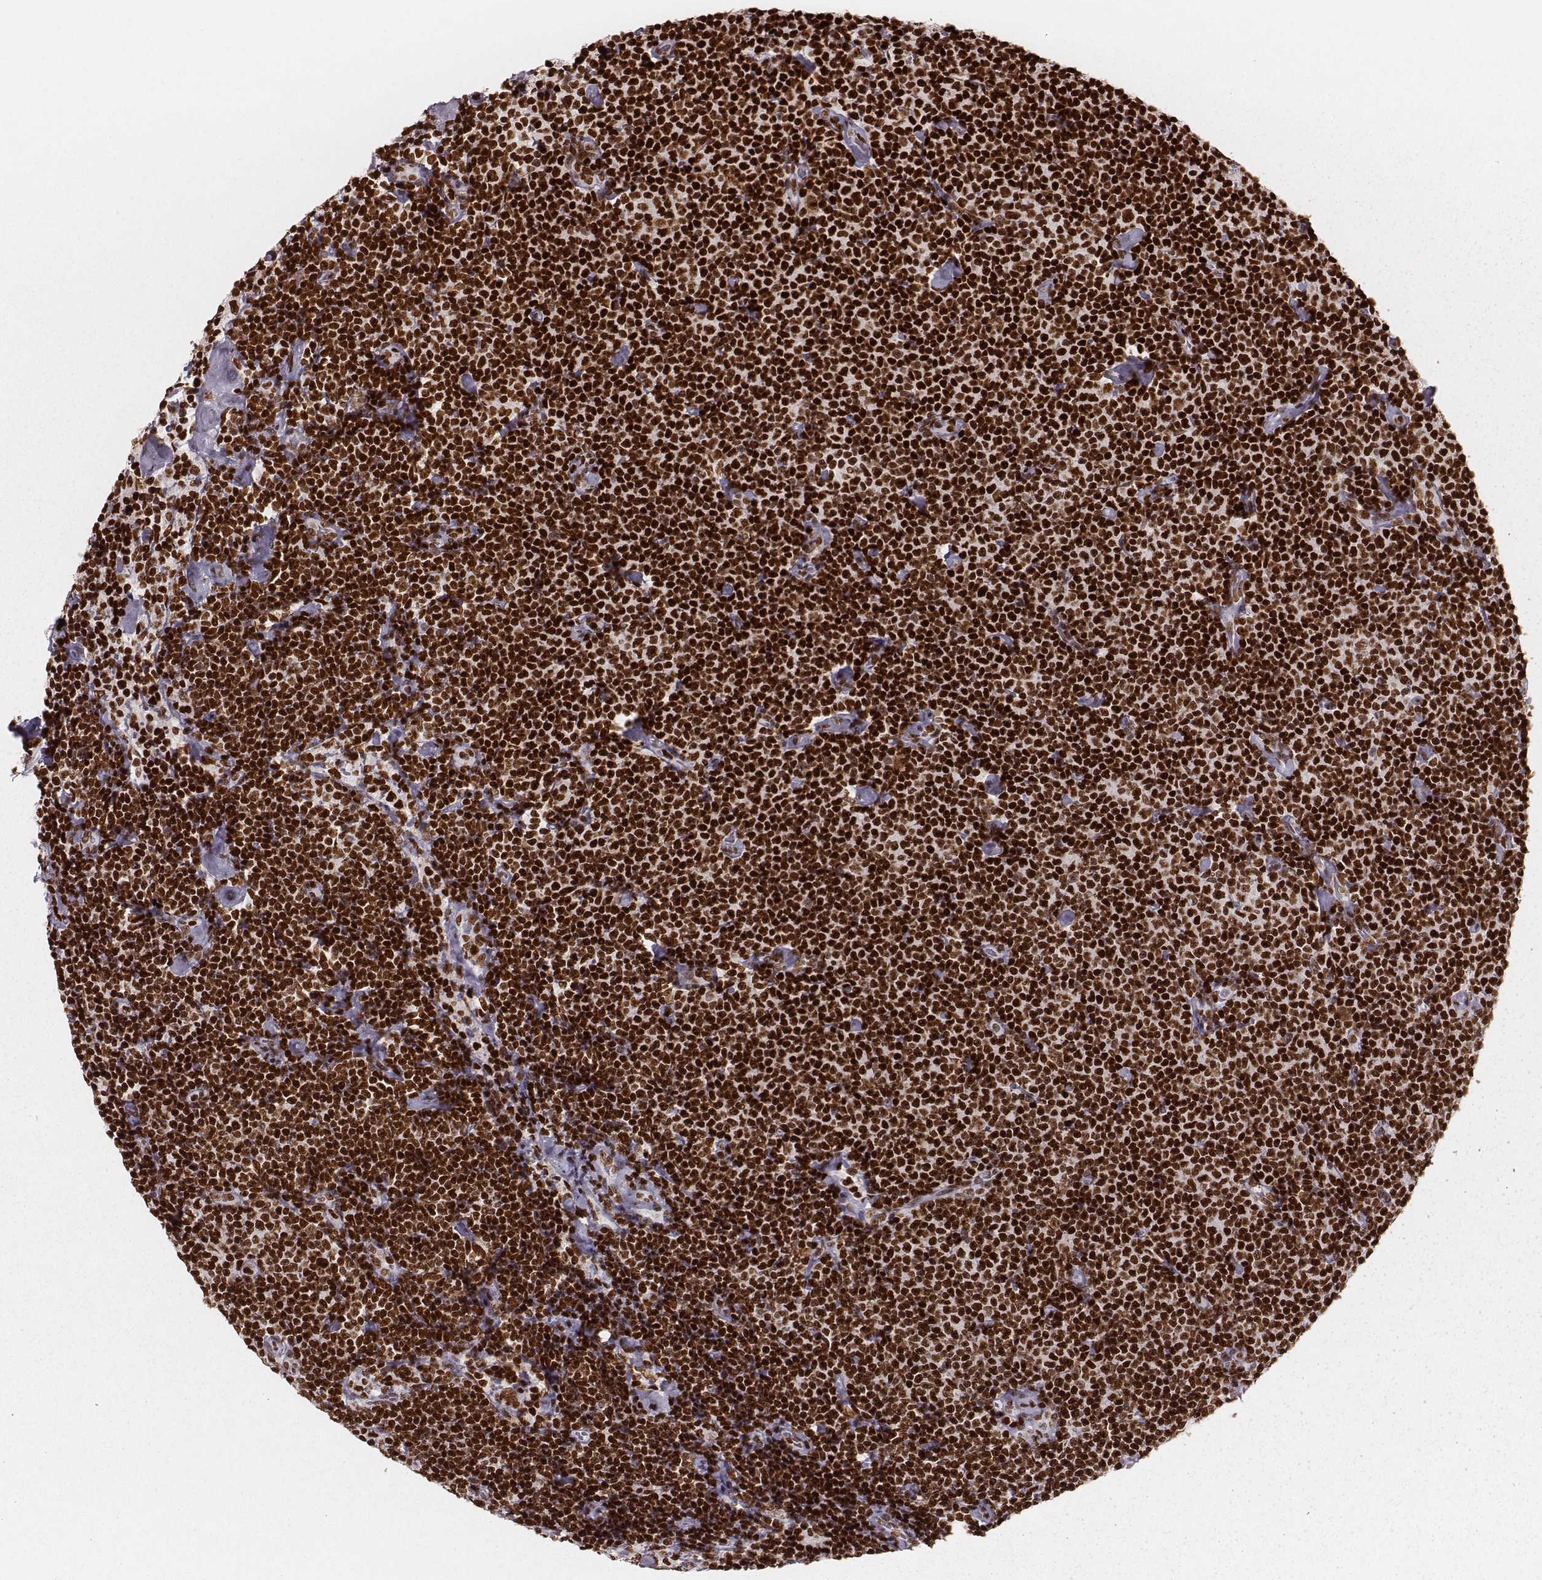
{"staining": {"intensity": "strong", "quantity": ">75%", "location": "nuclear"}, "tissue": "lymphoma", "cell_type": "Tumor cells", "image_type": "cancer", "snomed": [{"axis": "morphology", "description": "Malignant lymphoma, non-Hodgkin's type, Low grade"}, {"axis": "topography", "description": "Lymph node"}], "caption": "Lymphoma stained for a protein exhibits strong nuclear positivity in tumor cells.", "gene": "PARP1", "patient": {"sex": "male", "age": 81}}